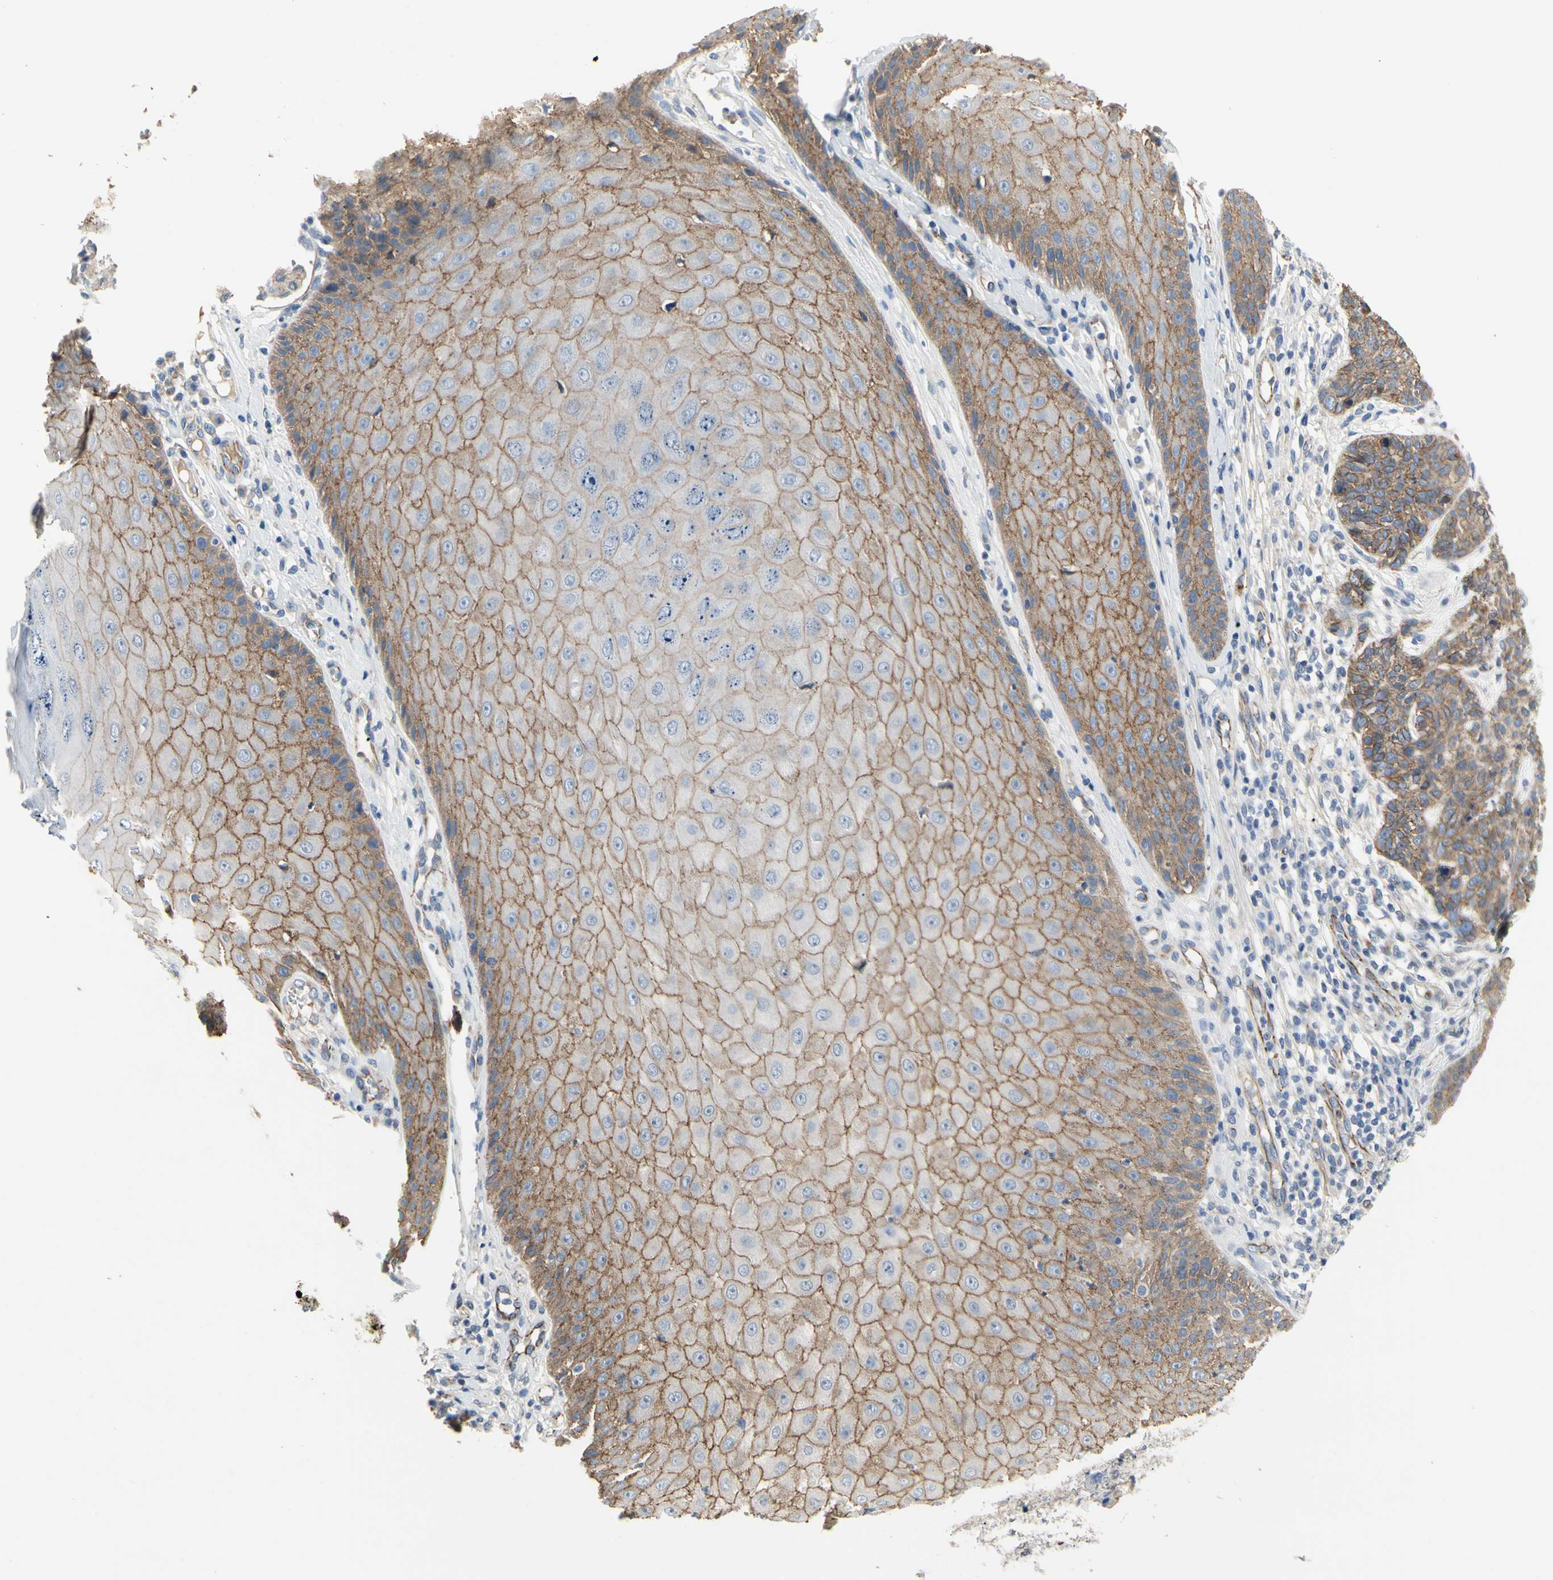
{"staining": {"intensity": "moderate", "quantity": "25%-75%", "location": "cytoplasmic/membranous"}, "tissue": "skin cancer", "cell_type": "Tumor cells", "image_type": "cancer", "snomed": [{"axis": "morphology", "description": "Normal tissue, NOS"}, {"axis": "morphology", "description": "Basal cell carcinoma"}, {"axis": "topography", "description": "Skin"}], "caption": "Approximately 25%-75% of tumor cells in skin basal cell carcinoma reveal moderate cytoplasmic/membranous protein expression as visualized by brown immunohistochemical staining.", "gene": "LGR6", "patient": {"sex": "male", "age": 52}}